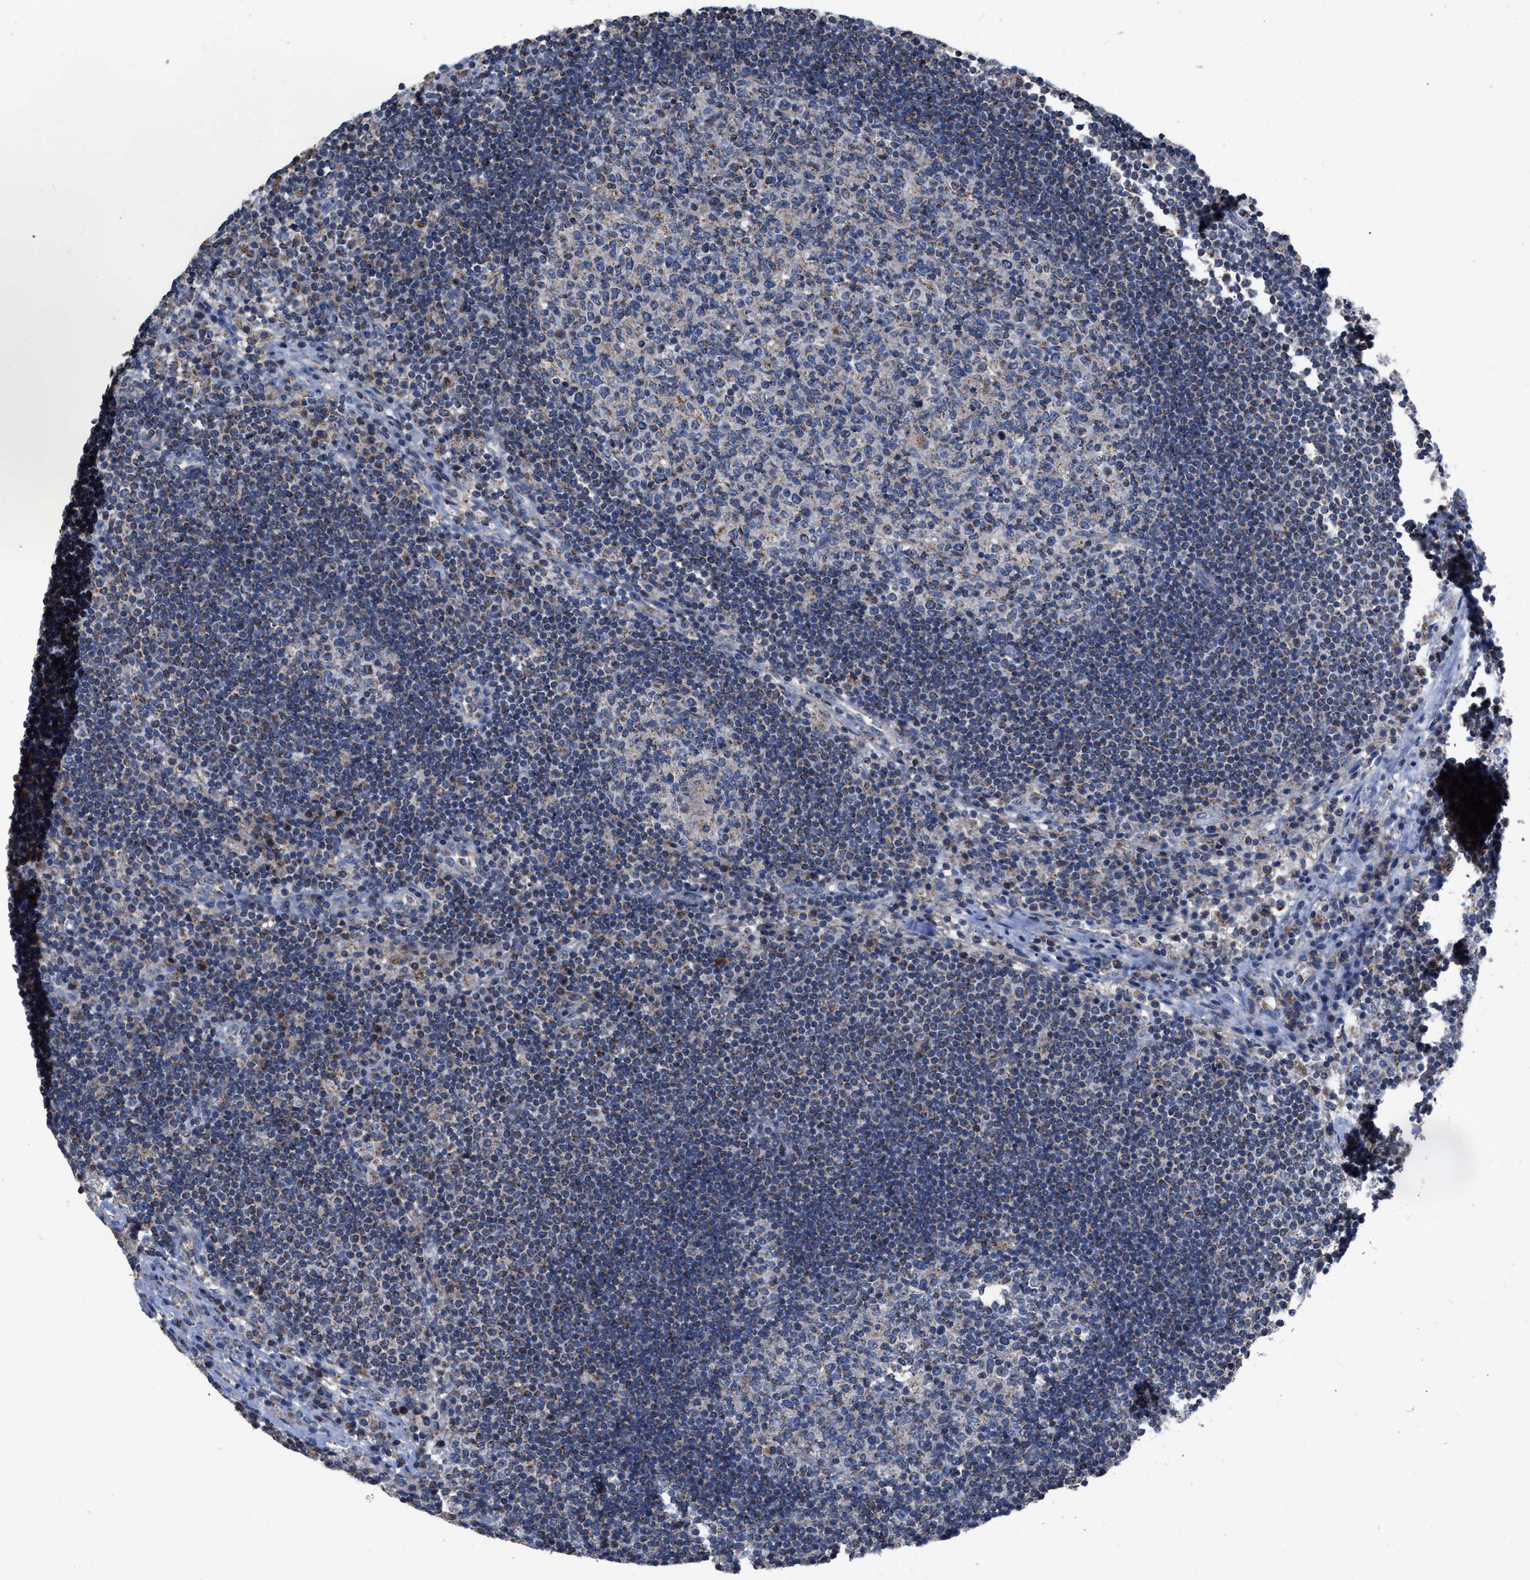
{"staining": {"intensity": "moderate", "quantity": "<25%", "location": "cytoplasmic/membranous"}, "tissue": "lymph node", "cell_type": "Germinal center cells", "image_type": "normal", "snomed": [{"axis": "morphology", "description": "Normal tissue, NOS"}, {"axis": "topography", "description": "Lymph node"}], "caption": "Protein expression analysis of benign lymph node demonstrates moderate cytoplasmic/membranous positivity in about <25% of germinal center cells. The protein of interest is shown in brown color, while the nuclei are stained blue.", "gene": "DDX56", "patient": {"sex": "female", "age": 53}}